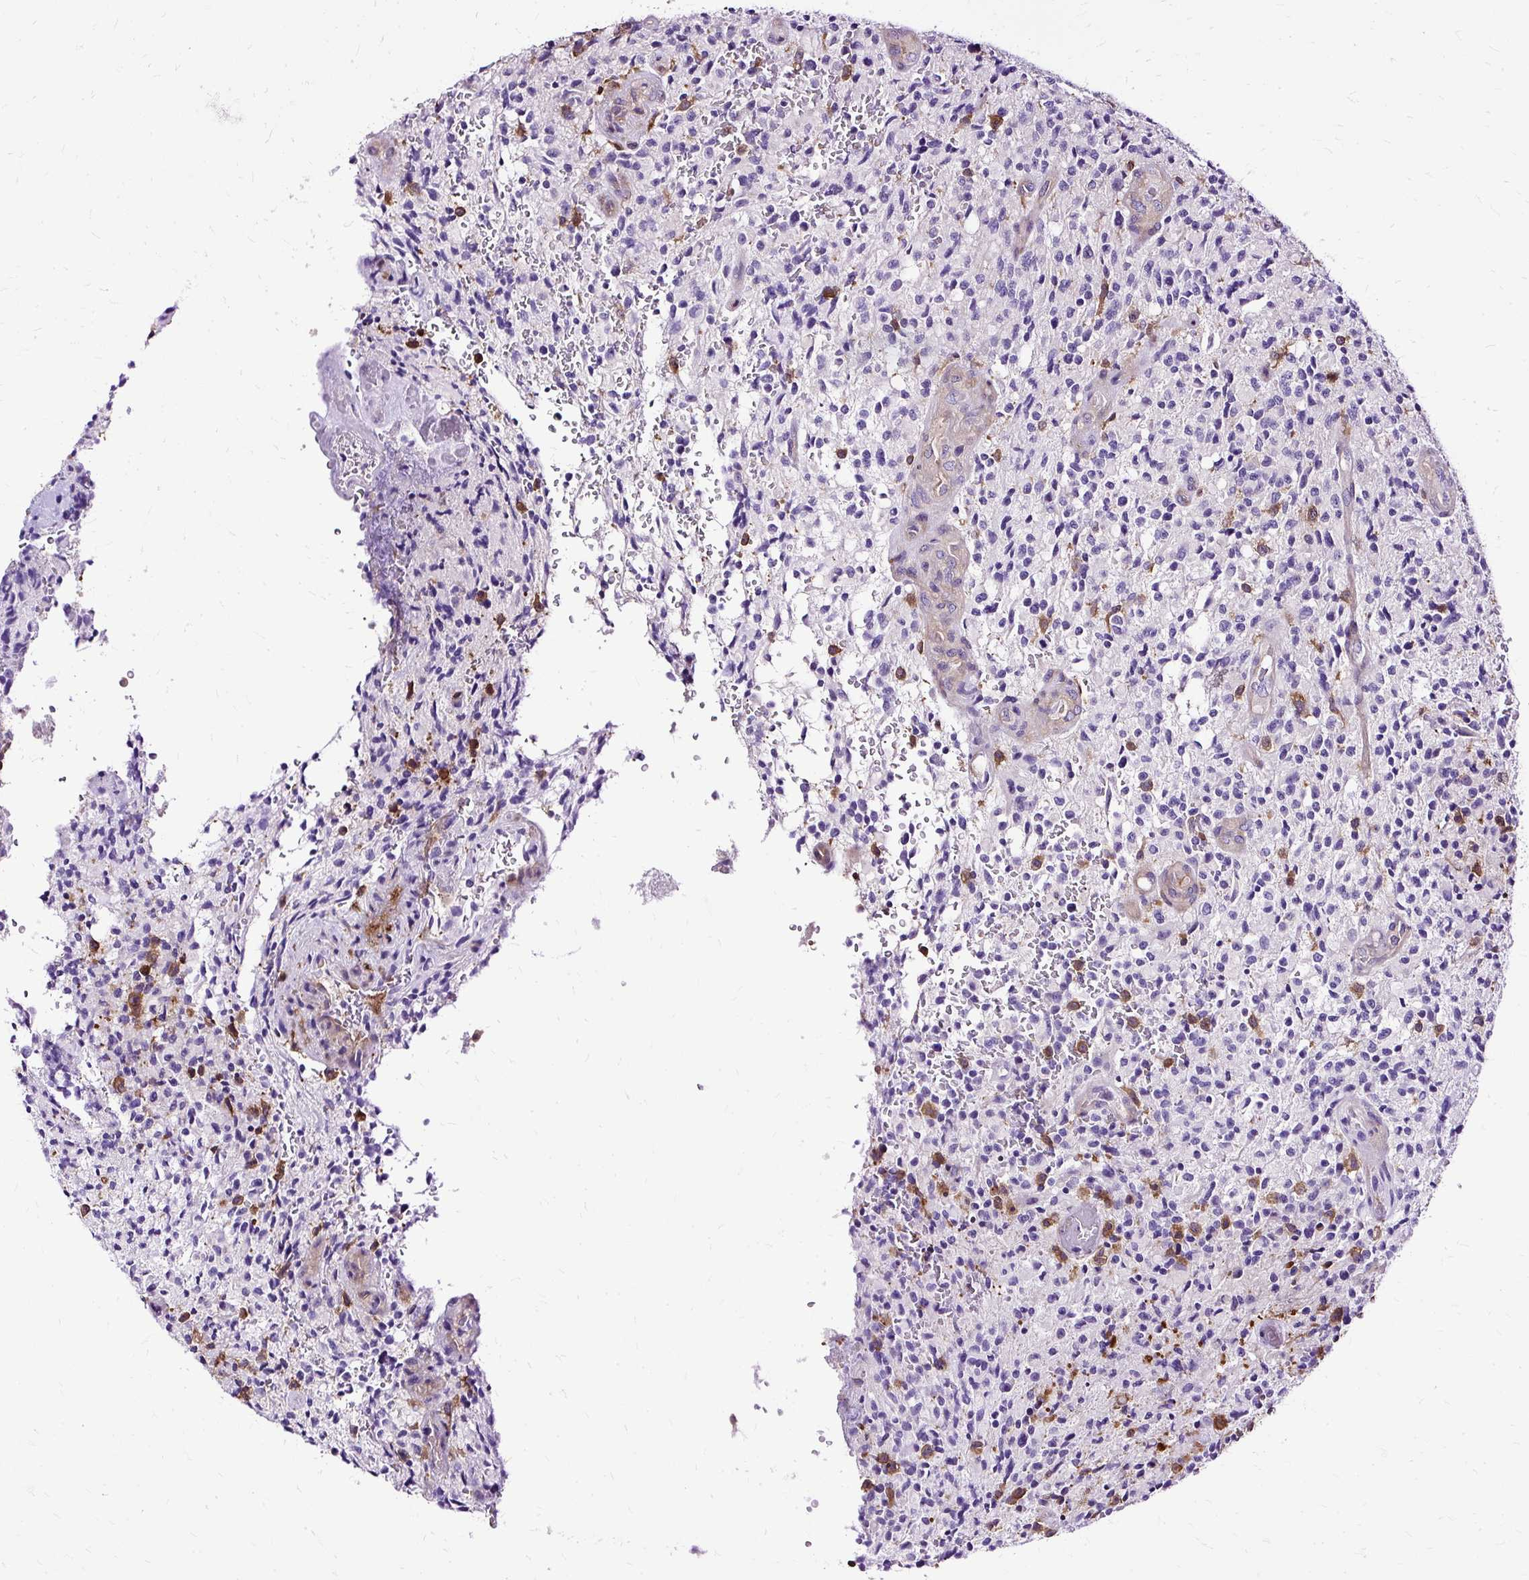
{"staining": {"intensity": "negative", "quantity": "none", "location": "none"}, "tissue": "glioma", "cell_type": "Tumor cells", "image_type": "cancer", "snomed": [{"axis": "morphology", "description": "Normal tissue, NOS"}, {"axis": "morphology", "description": "Glioma, malignant, High grade"}, {"axis": "topography", "description": "Cerebral cortex"}], "caption": "This is an immunohistochemistry histopathology image of human malignant high-grade glioma. There is no positivity in tumor cells.", "gene": "TWF2", "patient": {"sex": "male", "age": 56}}